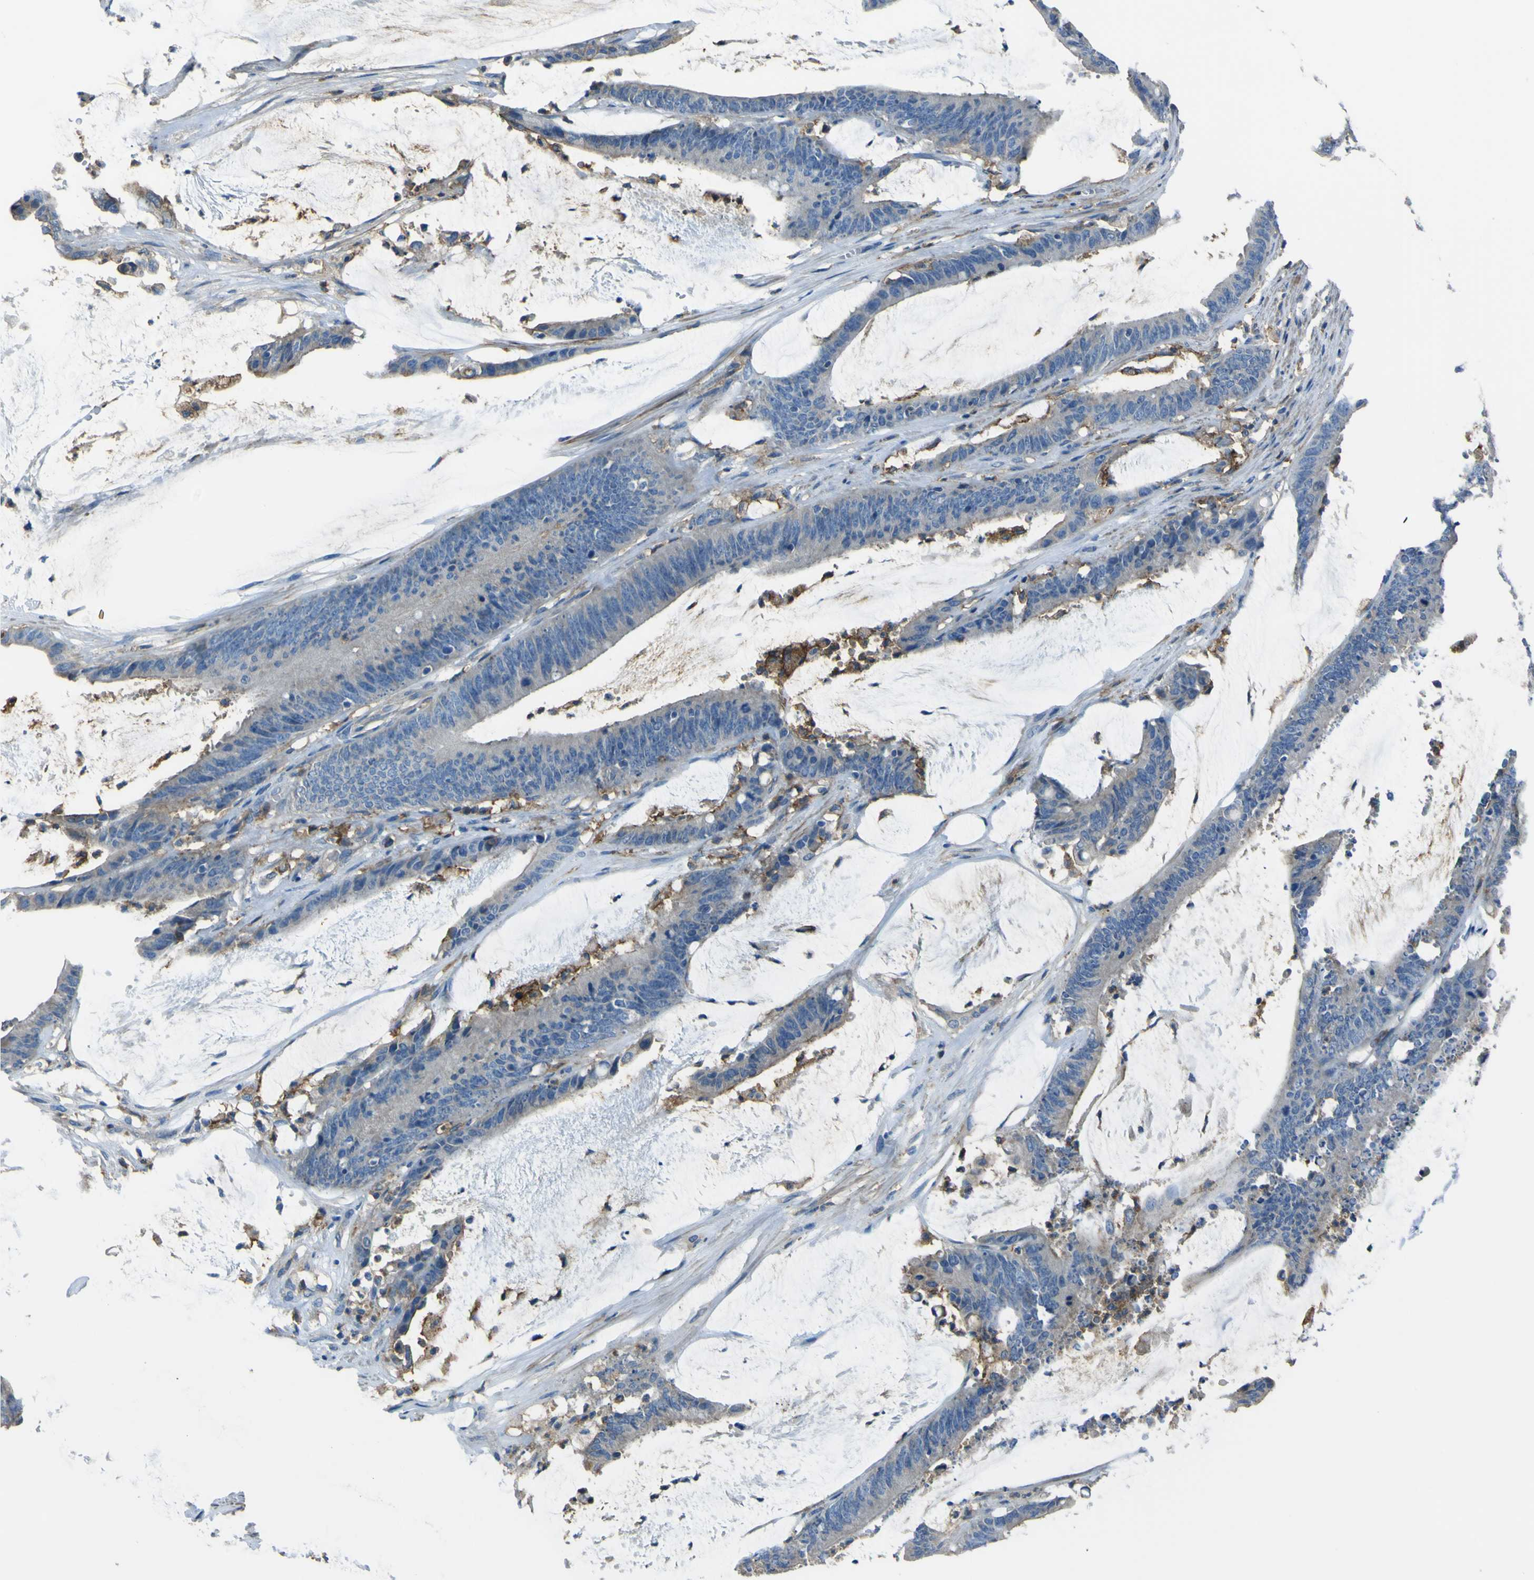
{"staining": {"intensity": "negative", "quantity": "none", "location": "none"}, "tissue": "colorectal cancer", "cell_type": "Tumor cells", "image_type": "cancer", "snomed": [{"axis": "morphology", "description": "Adenocarcinoma, NOS"}, {"axis": "topography", "description": "Rectum"}], "caption": "High magnification brightfield microscopy of colorectal adenocarcinoma stained with DAB (3,3'-diaminobenzidine) (brown) and counterstained with hematoxylin (blue): tumor cells show no significant staining.", "gene": "LAIR1", "patient": {"sex": "female", "age": 66}}